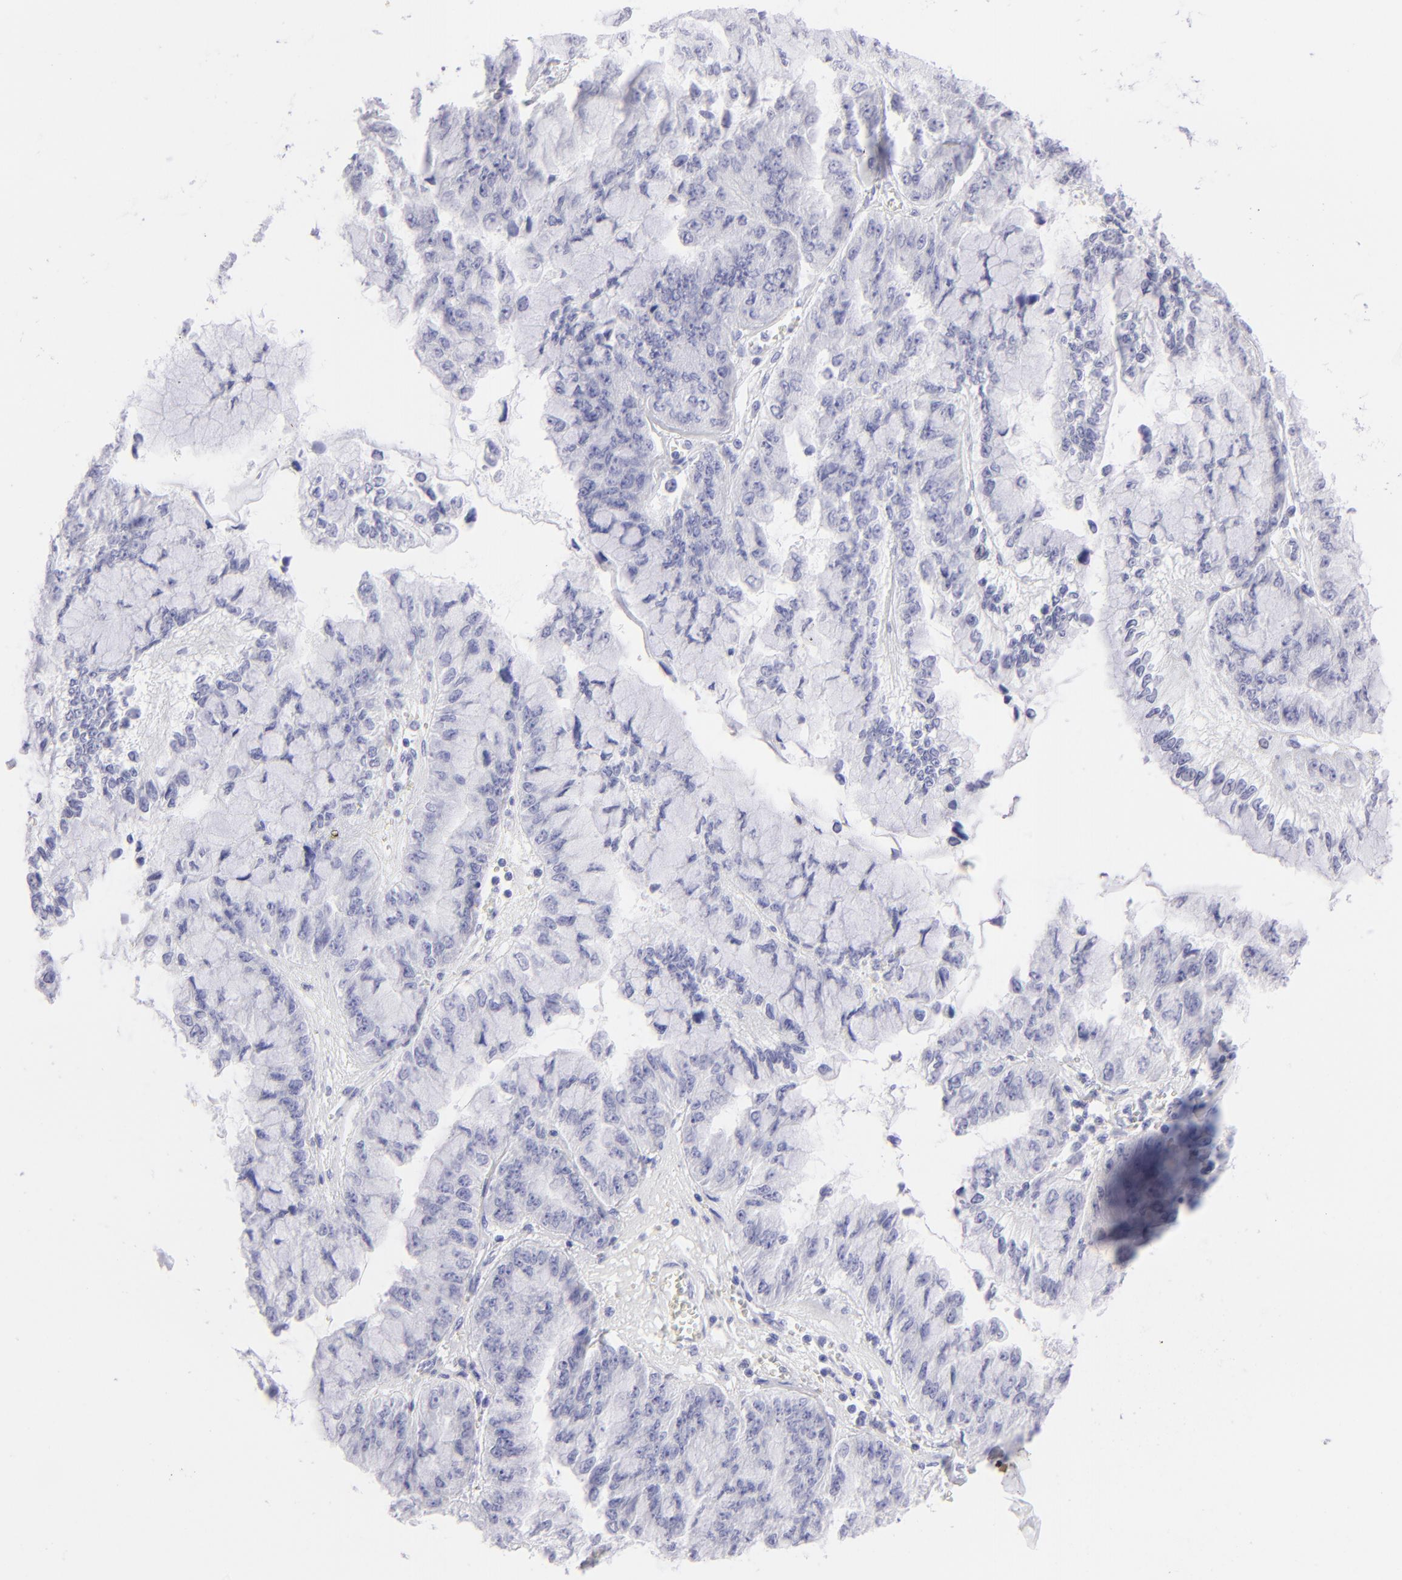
{"staining": {"intensity": "negative", "quantity": "none", "location": "none"}, "tissue": "liver cancer", "cell_type": "Tumor cells", "image_type": "cancer", "snomed": [{"axis": "morphology", "description": "Cholangiocarcinoma"}, {"axis": "topography", "description": "Liver"}], "caption": "Liver cancer was stained to show a protein in brown. There is no significant expression in tumor cells.", "gene": "SLC1A3", "patient": {"sex": "female", "age": 79}}